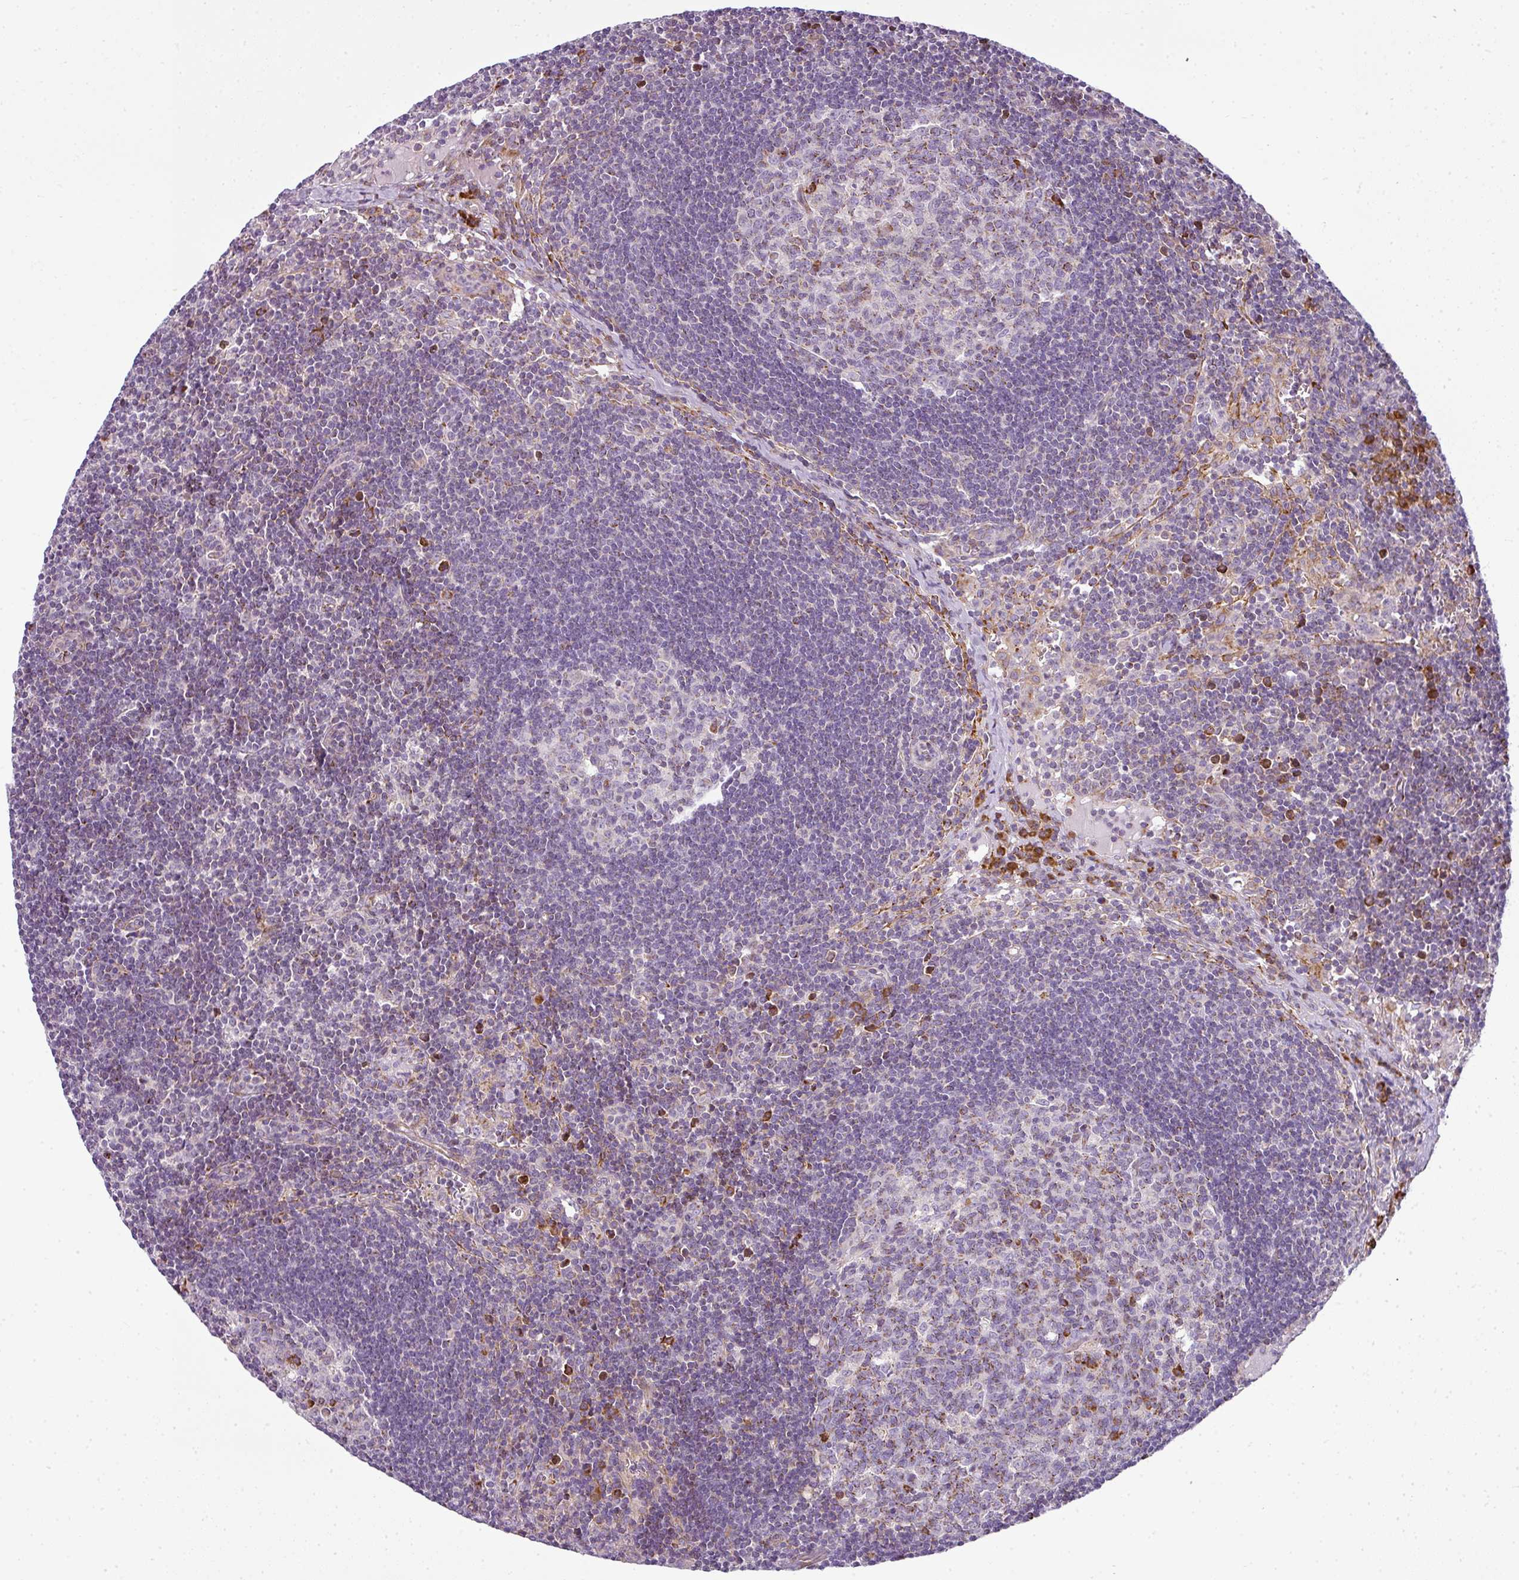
{"staining": {"intensity": "strong", "quantity": "<25%", "location": "cytoplasmic/membranous"}, "tissue": "lymph node", "cell_type": "Germinal center cells", "image_type": "normal", "snomed": [{"axis": "morphology", "description": "Normal tissue, NOS"}, {"axis": "topography", "description": "Lymph node"}], "caption": "Immunohistochemistry of unremarkable human lymph node shows medium levels of strong cytoplasmic/membranous positivity in approximately <25% of germinal center cells. (DAB IHC with brightfield microscopy, high magnification).", "gene": "ANKRD18A", "patient": {"sex": "female", "age": 29}}